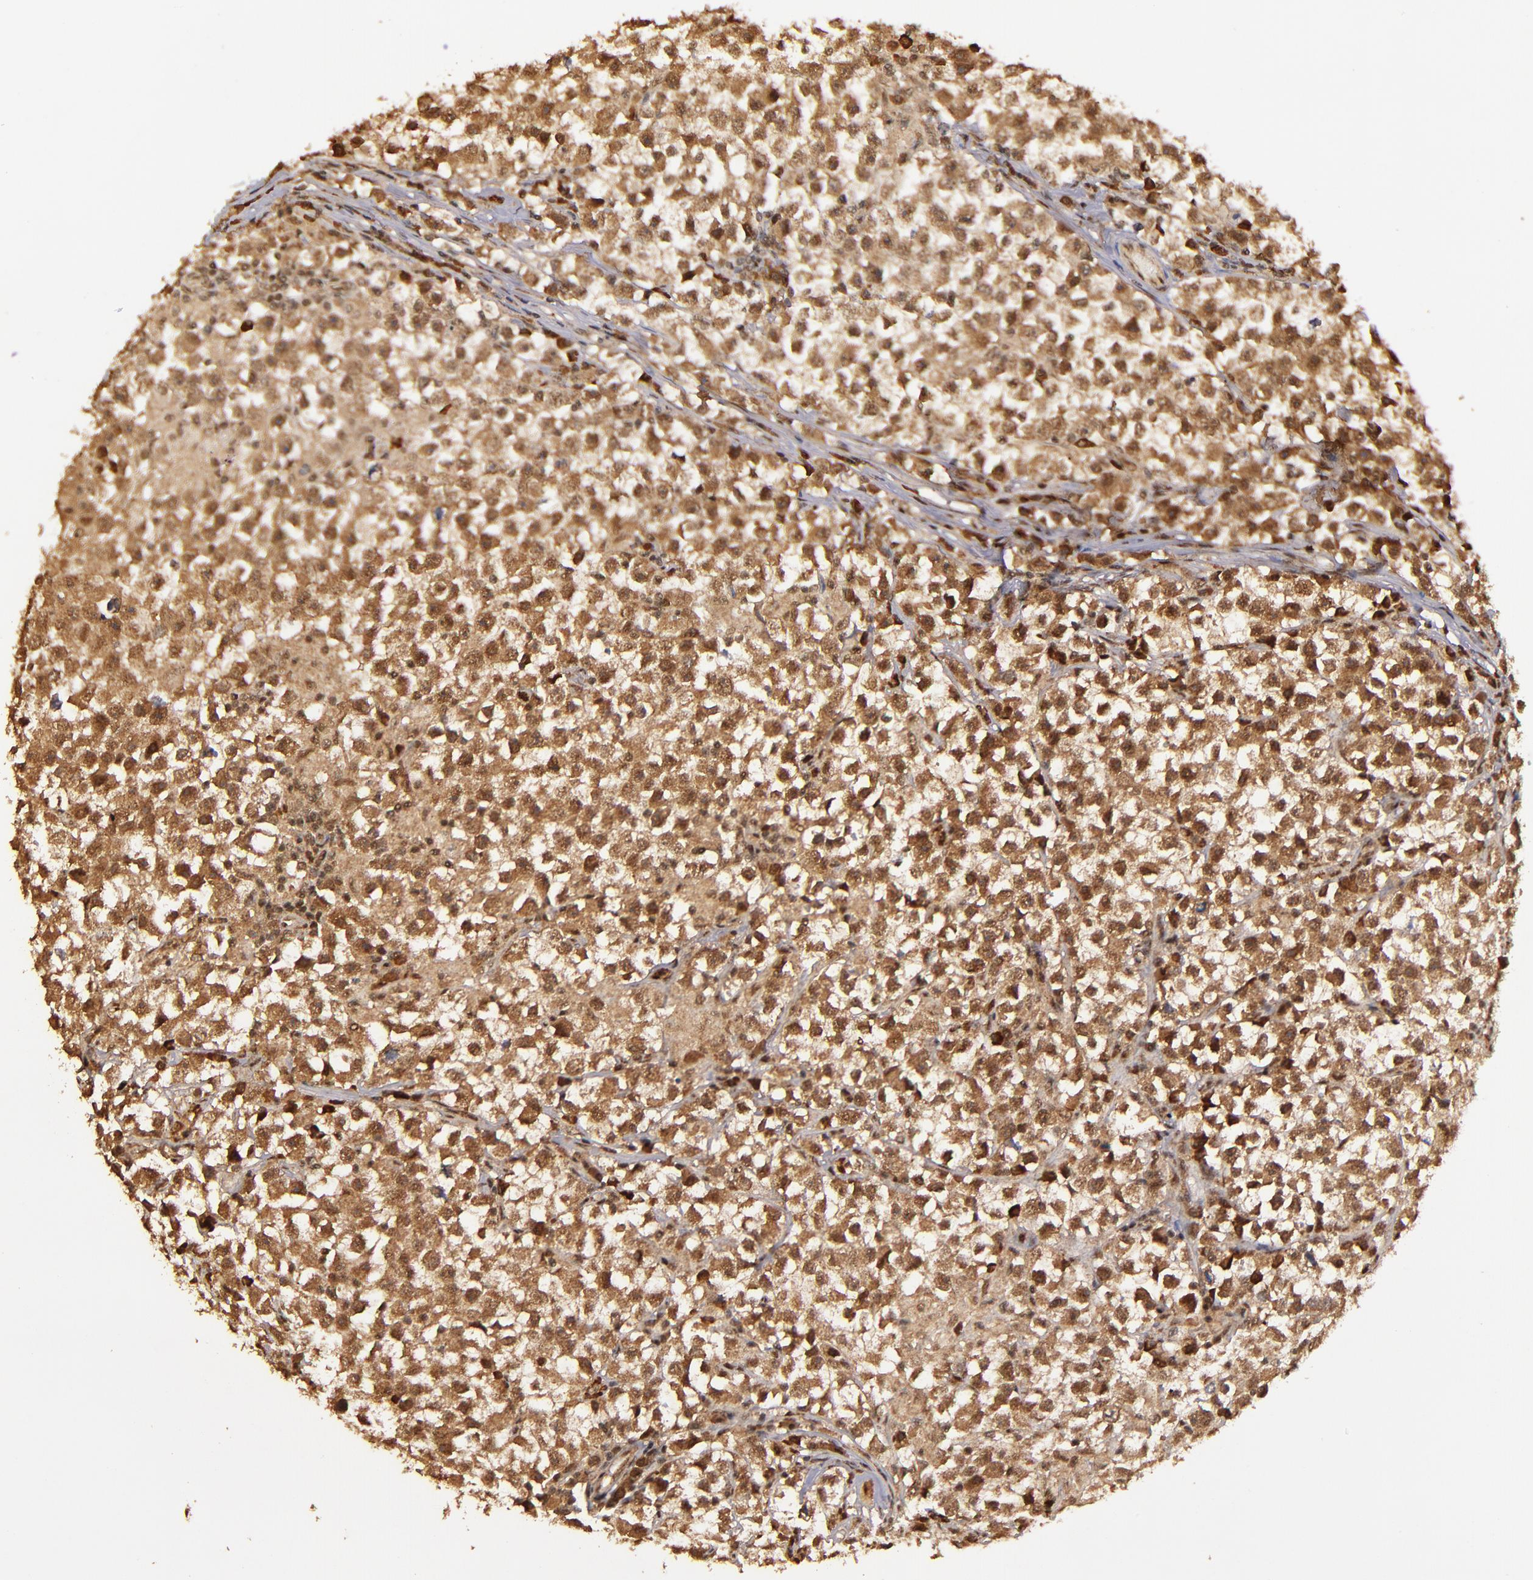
{"staining": {"intensity": "strong", "quantity": ">75%", "location": "cytoplasmic/membranous"}, "tissue": "testis cancer", "cell_type": "Tumor cells", "image_type": "cancer", "snomed": [{"axis": "morphology", "description": "Seminoma, NOS"}, {"axis": "topography", "description": "Testis"}], "caption": "Immunohistochemical staining of human testis seminoma displays strong cytoplasmic/membranous protein staining in approximately >75% of tumor cells.", "gene": "RIOK3", "patient": {"sex": "male", "age": 33}}